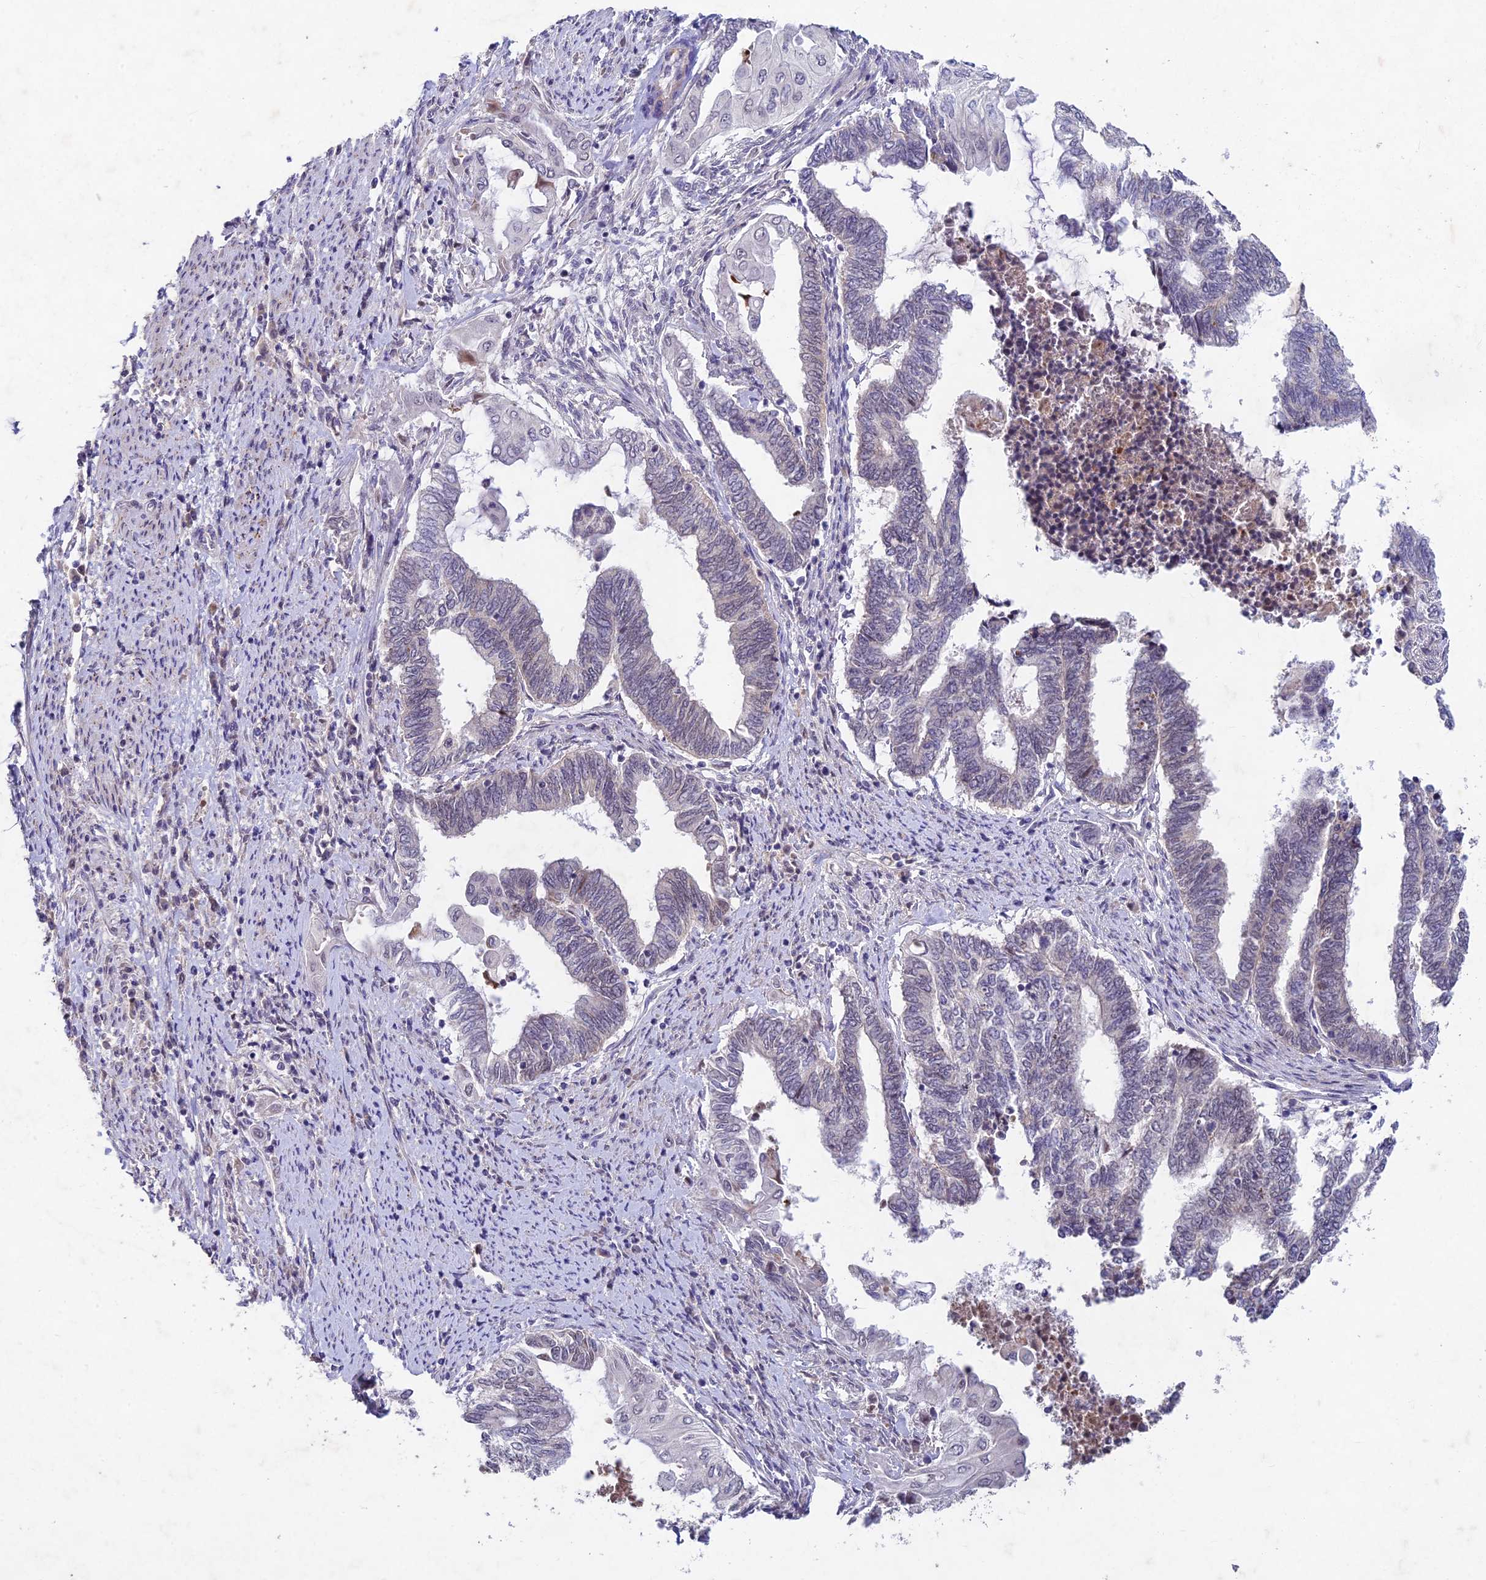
{"staining": {"intensity": "negative", "quantity": "none", "location": "none"}, "tissue": "endometrial cancer", "cell_type": "Tumor cells", "image_type": "cancer", "snomed": [{"axis": "morphology", "description": "Adenocarcinoma, NOS"}, {"axis": "topography", "description": "Uterus"}, {"axis": "topography", "description": "Endometrium"}], "caption": "Endometrial cancer was stained to show a protein in brown. There is no significant expression in tumor cells.", "gene": "RAVER1", "patient": {"sex": "female", "age": 70}}